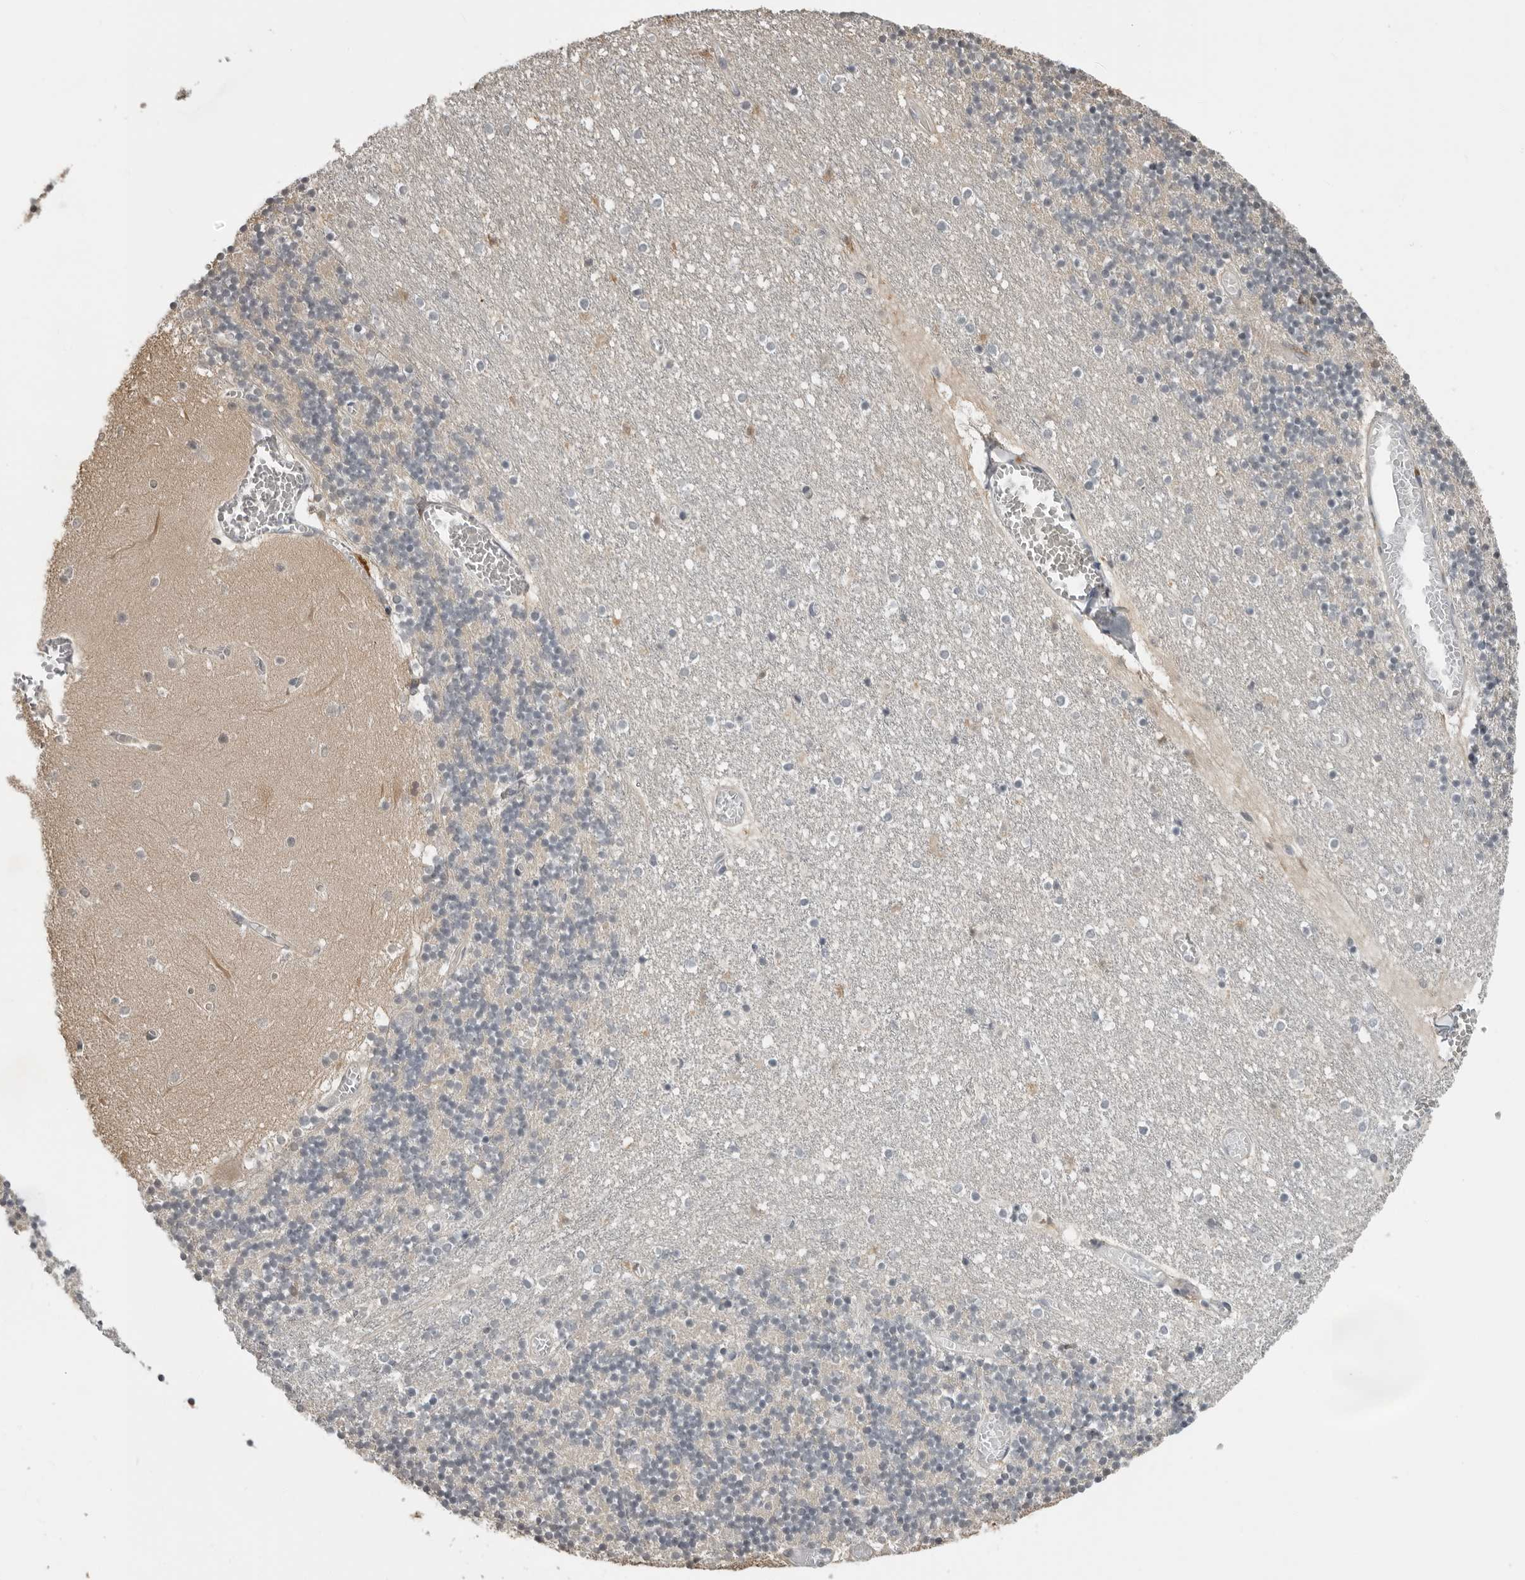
{"staining": {"intensity": "negative", "quantity": "none", "location": "none"}, "tissue": "cerebellum", "cell_type": "Cells in granular layer", "image_type": "normal", "snomed": [{"axis": "morphology", "description": "Normal tissue, NOS"}, {"axis": "topography", "description": "Cerebellum"}], "caption": "Cells in granular layer are negative for brown protein staining in unremarkable cerebellum. Brightfield microscopy of IHC stained with DAB (brown) and hematoxylin (blue), captured at high magnification.", "gene": "PRRX2", "patient": {"sex": "female", "age": 28}}